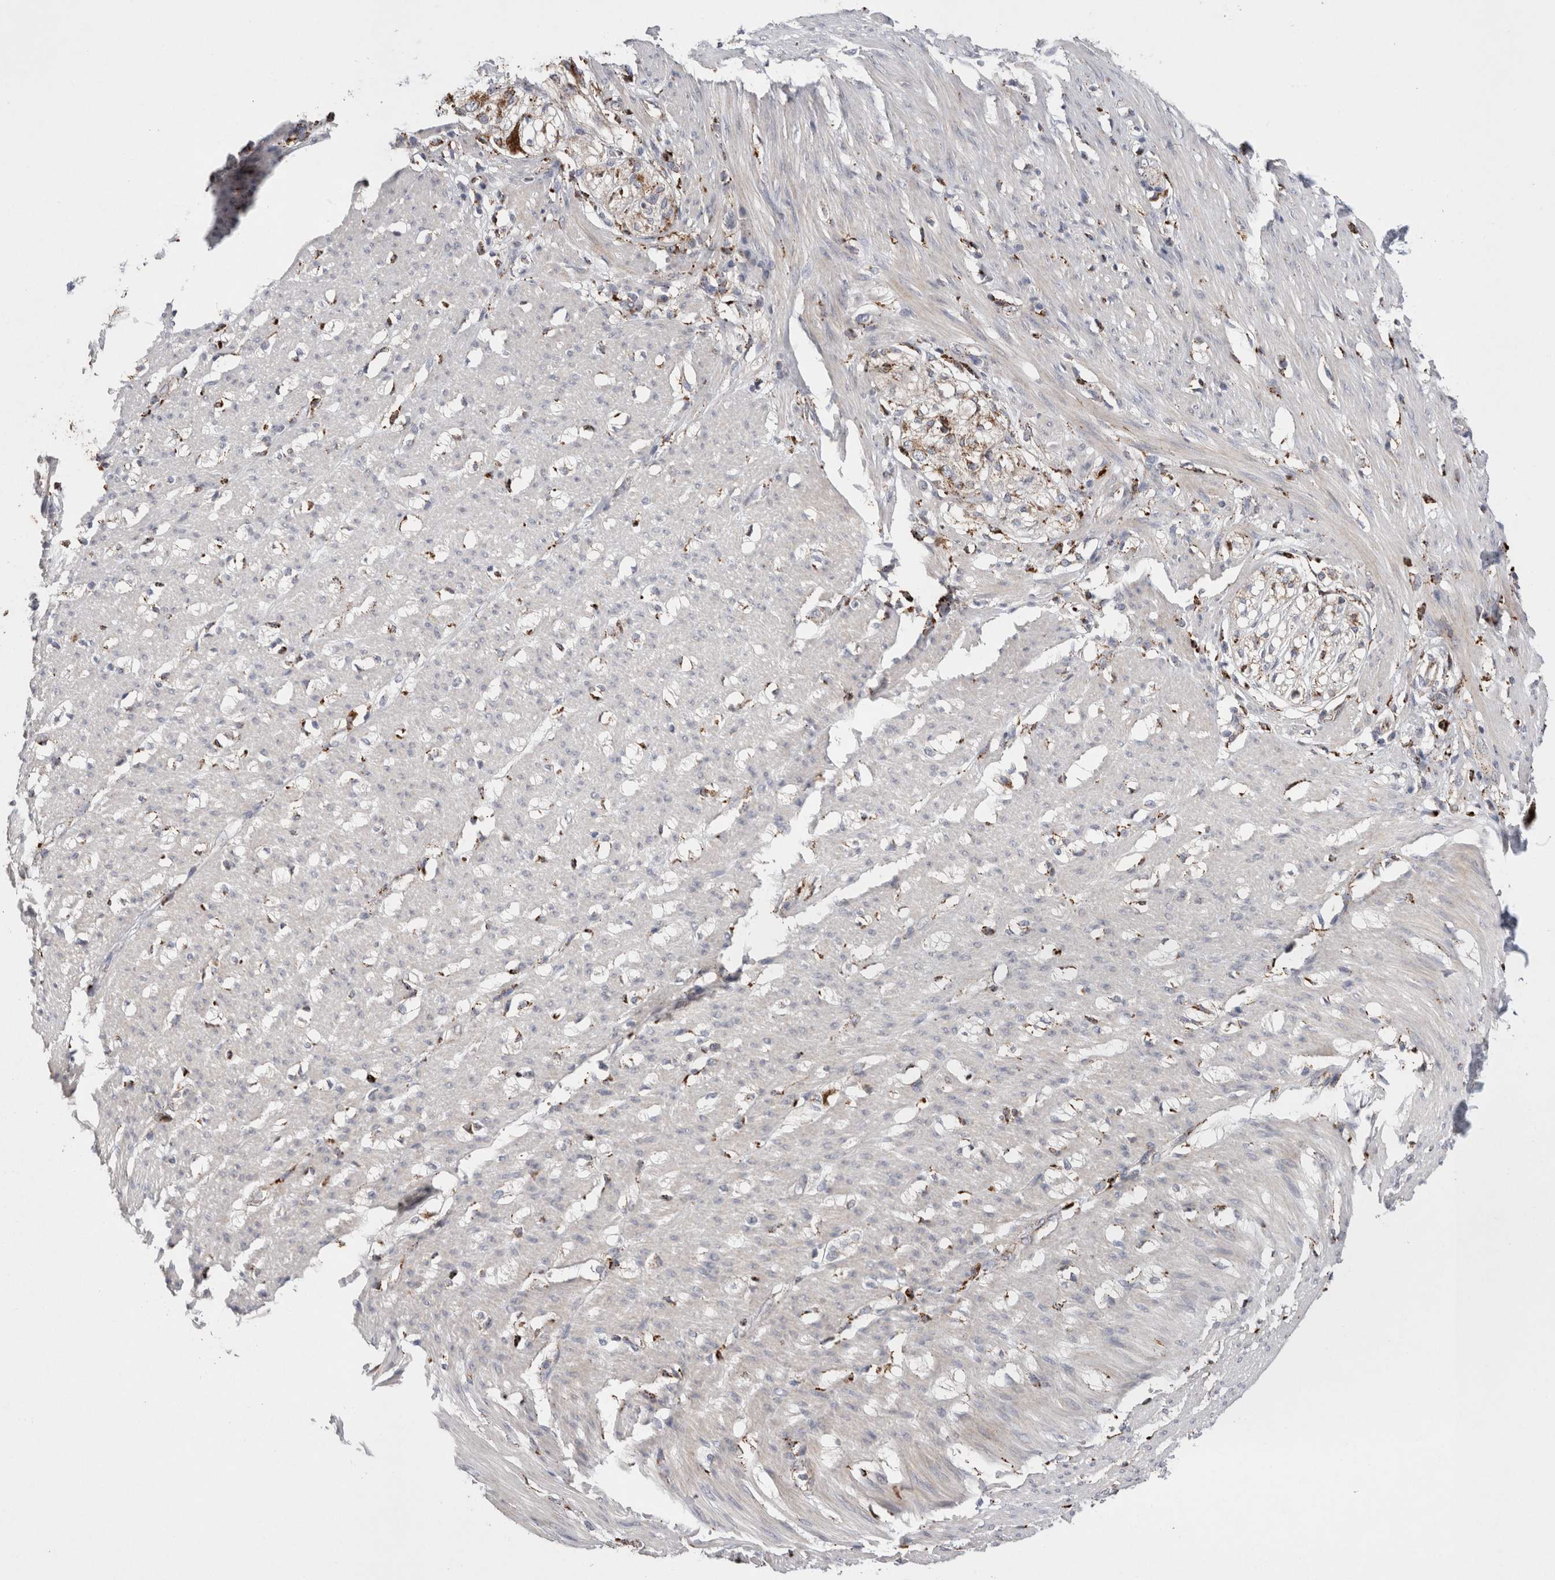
{"staining": {"intensity": "negative", "quantity": "none", "location": "none"}, "tissue": "smooth muscle", "cell_type": "Smooth muscle cells", "image_type": "normal", "snomed": [{"axis": "morphology", "description": "Normal tissue, NOS"}, {"axis": "morphology", "description": "Adenocarcinoma, NOS"}, {"axis": "topography", "description": "Colon"}, {"axis": "topography", "description": "Peripheral nerve tissue"}], "caption": "An IHC micrograph of normal smooth muscle is shown. There is no staining in smooth muscle cells of smooth muscle. Brightfield microscopy of IHC stained with DAB (3,3'-diaminobenzidine) (brown) and hematoxylin (blue), captured at high magnification.", "gene": "CTSA", "patient": {"sex": "male", "age": 14}}